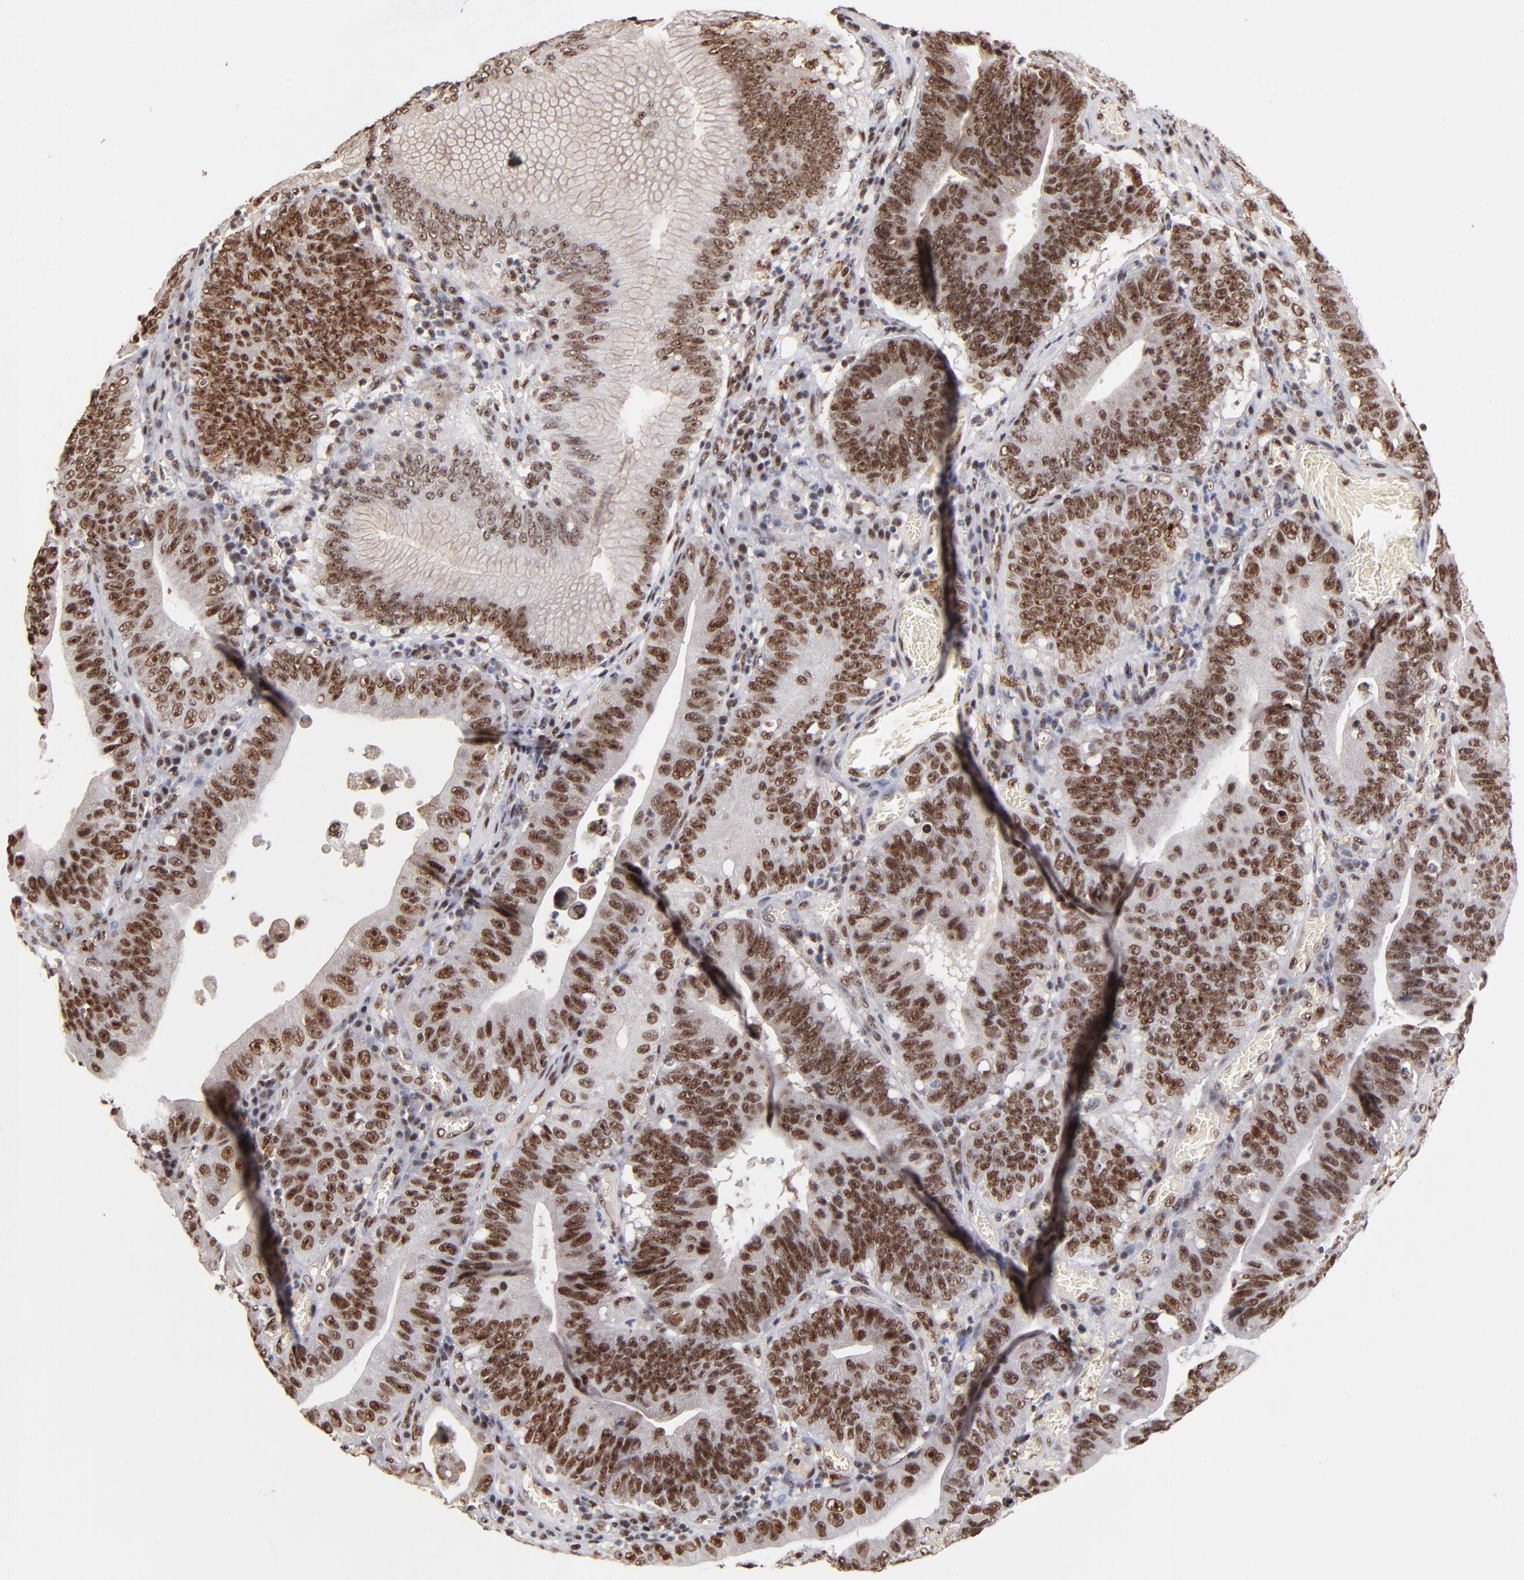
{"staining": {"intensity": "moderate", "quantity": ">75%", "location": "nuclear"}, "tissue": "stomach cancer", "cell_type": "Tumor cells", "image_type": "cancer", "snomed": [{"axis": "morphology", "description": "Adenocarcinoma, NOS"}, {"axis": "topography", "description": "Stomach"}, {"axis": "topography", "description": "Gastric cardia"}], "caption": "Immunohistochemistry (IHC) photomicrograph of neoplastic tissue: human stomach adenocarcinoma stained using IHC demonstrates medium levels of moderate protein expression localized specifically in the nuclear of tumor cells, appearing as a nuclear brown color.", "gene": "ZNF146", "patient": {"sex": "male", "age": 59}}